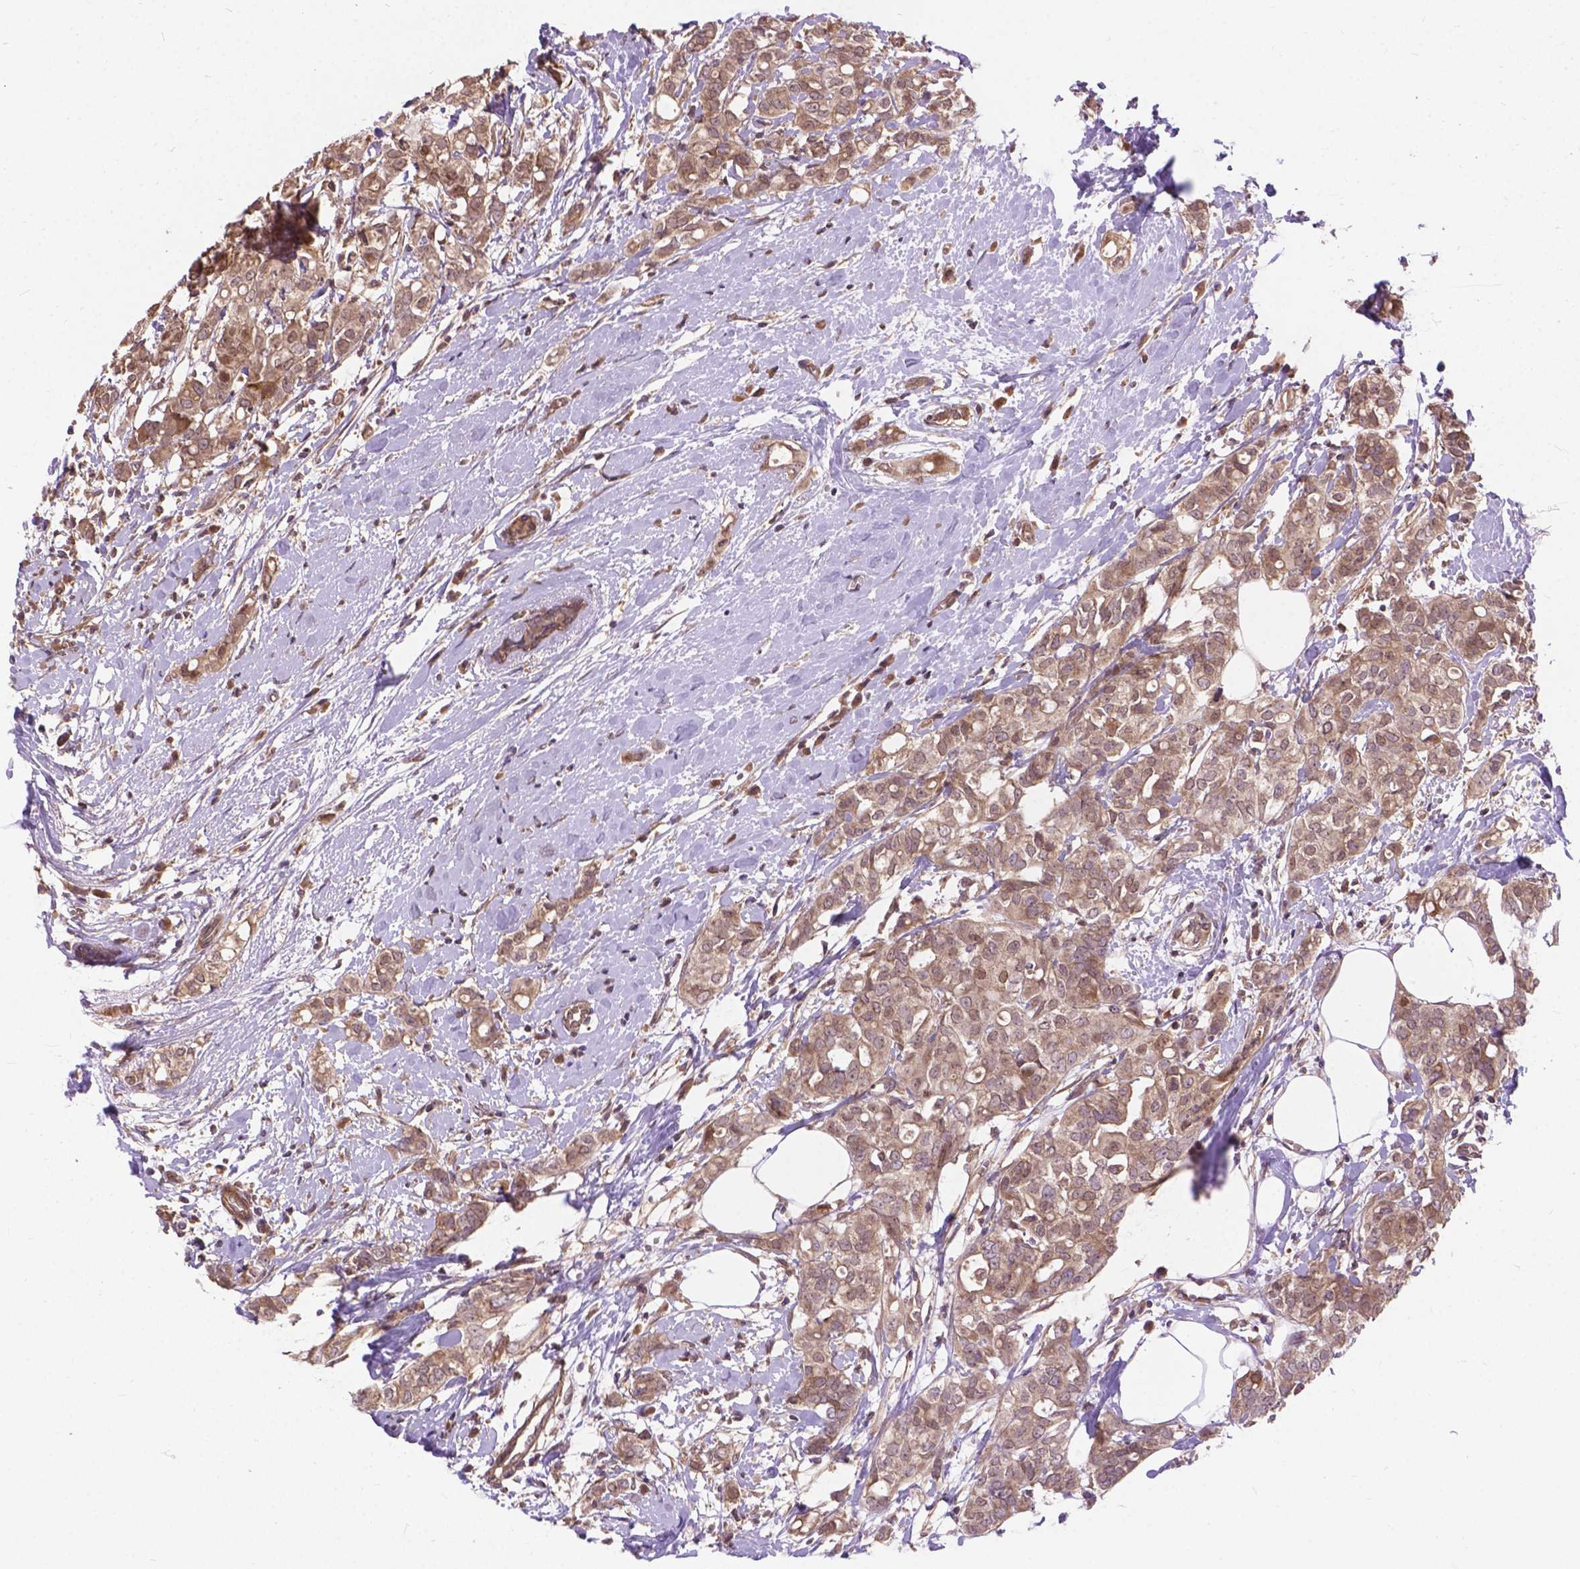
{"staining": {"intensity": "moderate", "quantity": ">75%", "location": "cytoplasmic/membranous"}, "tissue": "breast cancer", "cell_type": "Tumor cells", "image_type": "cancer", "snomed": [{"axis": "morphology", "description": "Duct carcinoma"}, {"axis": "topography", "description": "Breast"}], "caption": "Breast invasive ductal carcinoma stained for a protein (brown) reveals moderate cytoplasmic/membranous positive expression in about >75% of tumor cells.", "gene": "ZNF616", "patient": {"sex": "female", "age": 40}}